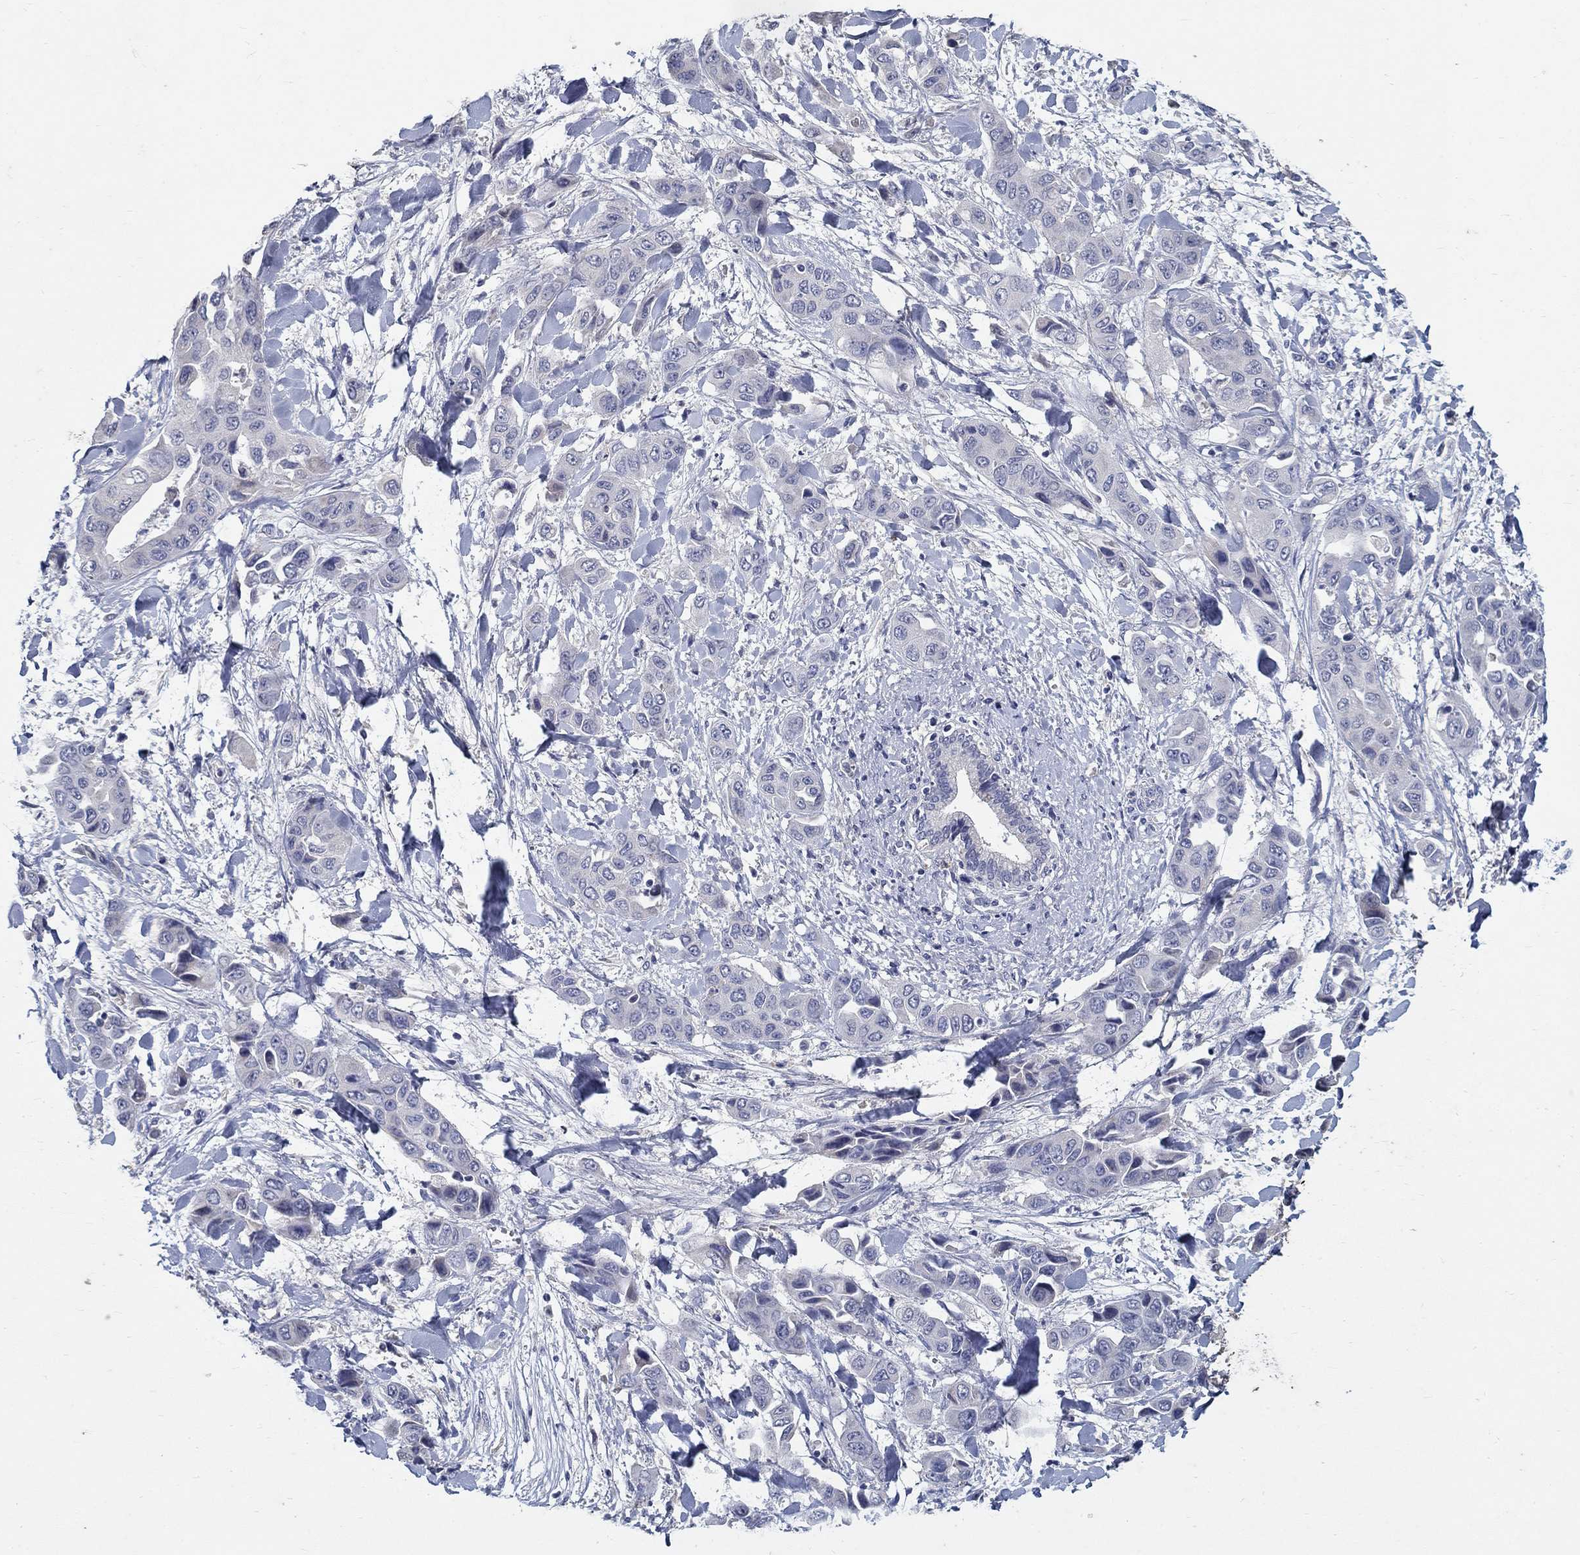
{"staining": {"intensity": "negative", "quantity": "none", "location": "none"}, "tissue": "liver cancer", "cell_type": "Tumor cells", "image_type": "cancer", "snomed": [{"axis": "morphology", "description": "Cholangiocarcinoma"}, {"axis": "topography", "description": "Liver"}], "caption": "DAB (3,3'-diaminobenzidine) immunohistochemical staining of cholangiocarcinoma (liver) demonstrates no significant staining in tumor cells.", "gene": "PROZ", "patient": {"sex": "female", "age": 52}}